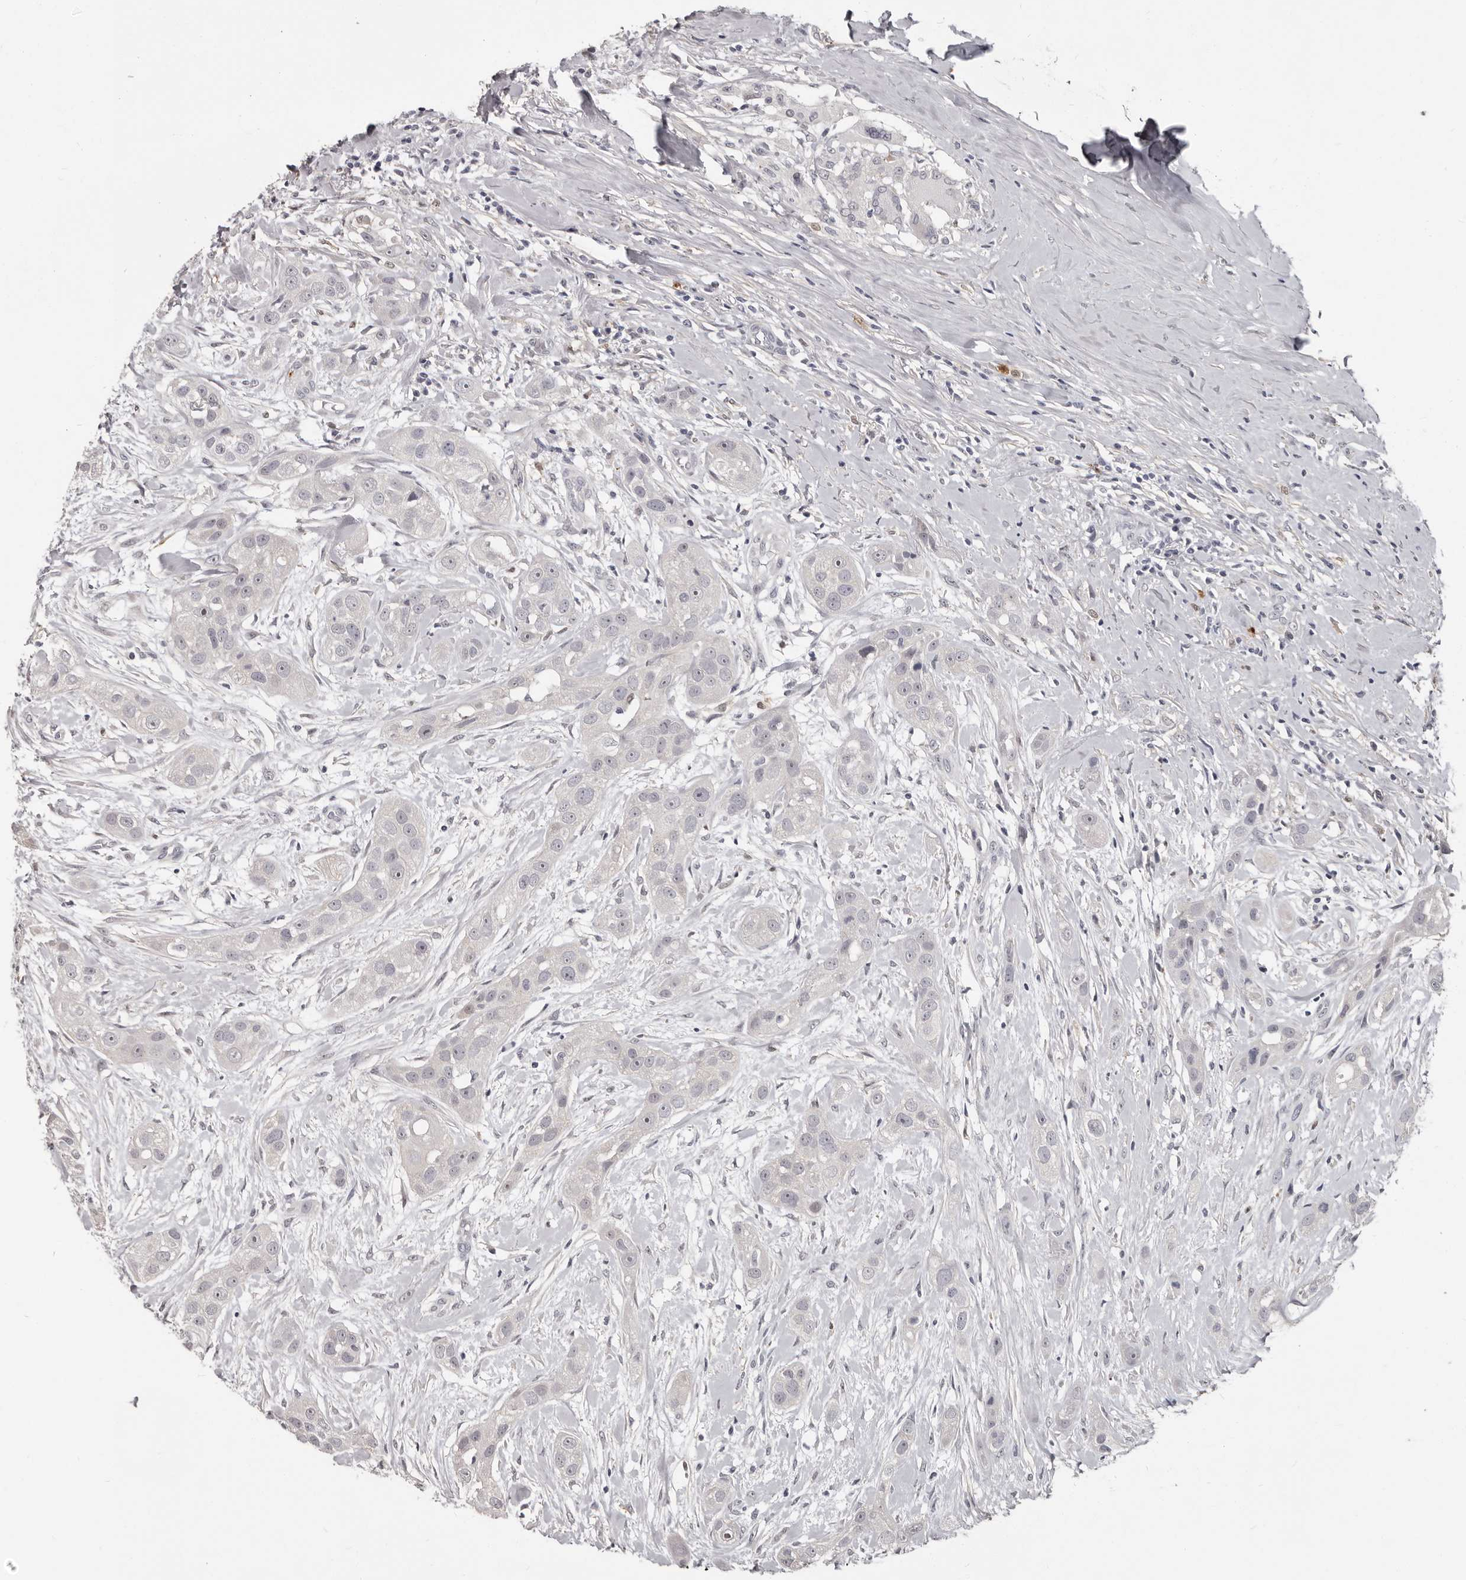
{"staining": {"intensity": "negative", "quantity": "none", "location": "none"}, "tissue": "head and neck cancer", "cell_type": "Tumor cells", "image_type": "cancer", "snomed": [{"axis": "morphology", "description": "Normal tissue, NOS"}, {"axis": "morphology", "description": "Squamous cell carcinoma, NOS"}, {"axis": "topography", "description": "Skeletal muscle"}, {"axis": "topography", "description": "Head-Neck"}], "caption": "Micrograph shows no protein positivity in tumor cells of head and neck squamous cell carcinoma tissue.", "gene": "GPR157", "patient": {"sex": "male", "age": 51}}